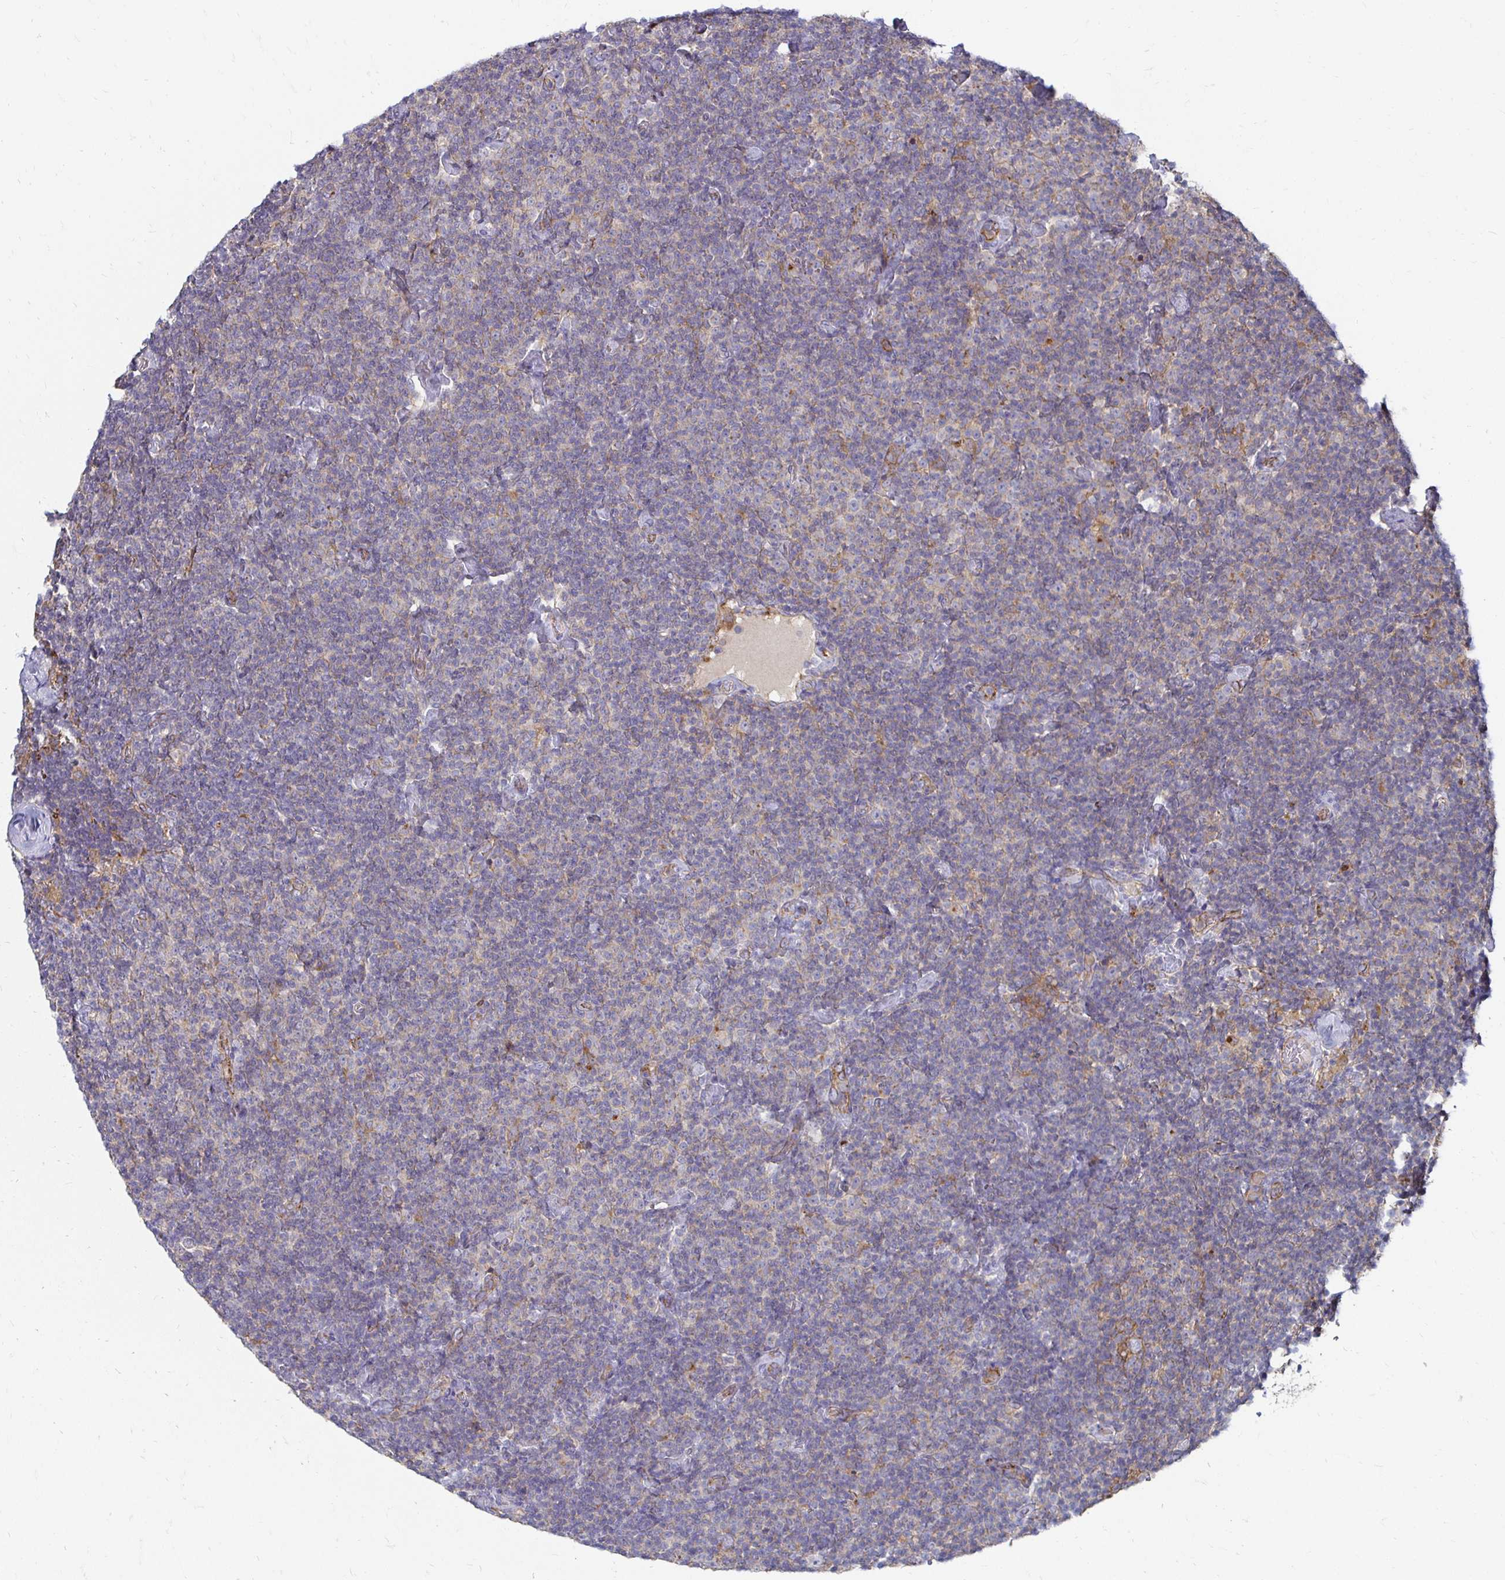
{"staining": {"intensity": "negative", "quantity": "none", "location": "none"}, "tissue": "lymphoma", "cell_type": "Tumor cells", "image_type": "cancer", "snomed": [{"axis": "morphology", "description": "Malignant lymphoma, non-Hodgkin's type, Low grade"}, {"axis": "topography", "description": "Lymph node"}], "caption": "Immunohistochemical staining of human low-grade malignant lymphoma, non-Hodgkin's type shows no significant staining in tumor cells.", "gene": "NCSTN", "patient": {"sex": "male", "age": 81}}